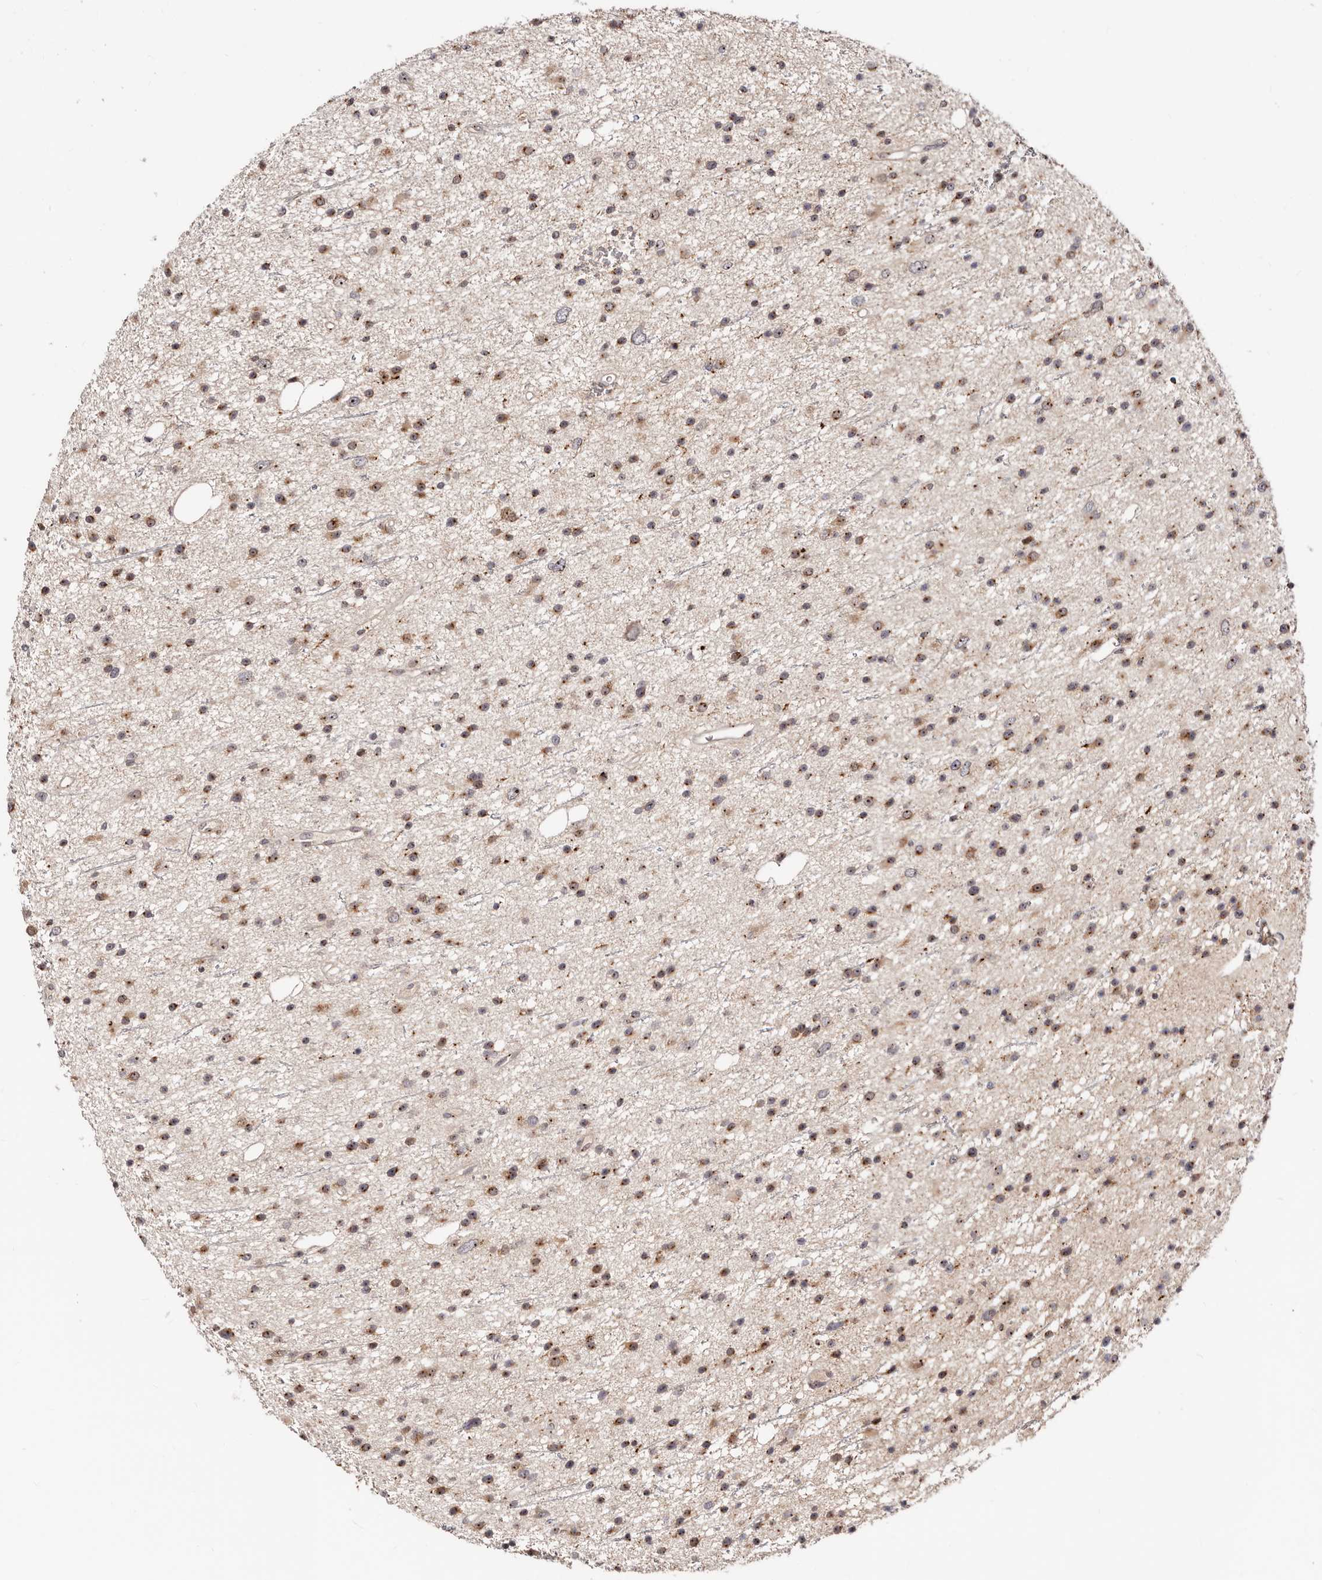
{"staining": {"intensity": "moderate", "quantity": ">75%", "location": "nuclear"}, "tissue": "glioma", "cell_type": "Tumor cells", "image_type": "cancer", "snomed": [{"axis": "morphology", "description": "Glioma, malignant, Low grade"}, {"axis": "topography", "description": "Cerebral cortex"}], "caption": "DAB (3,3'-diaminobenzidine) immunohistochemical staining of human low-grade glioma (malignant) demonstrates moderate nuclear protein expression in approximately >75% of tumor cells.", "gene": "APOL6", "patient": {"sex": "female", "age": 39}}